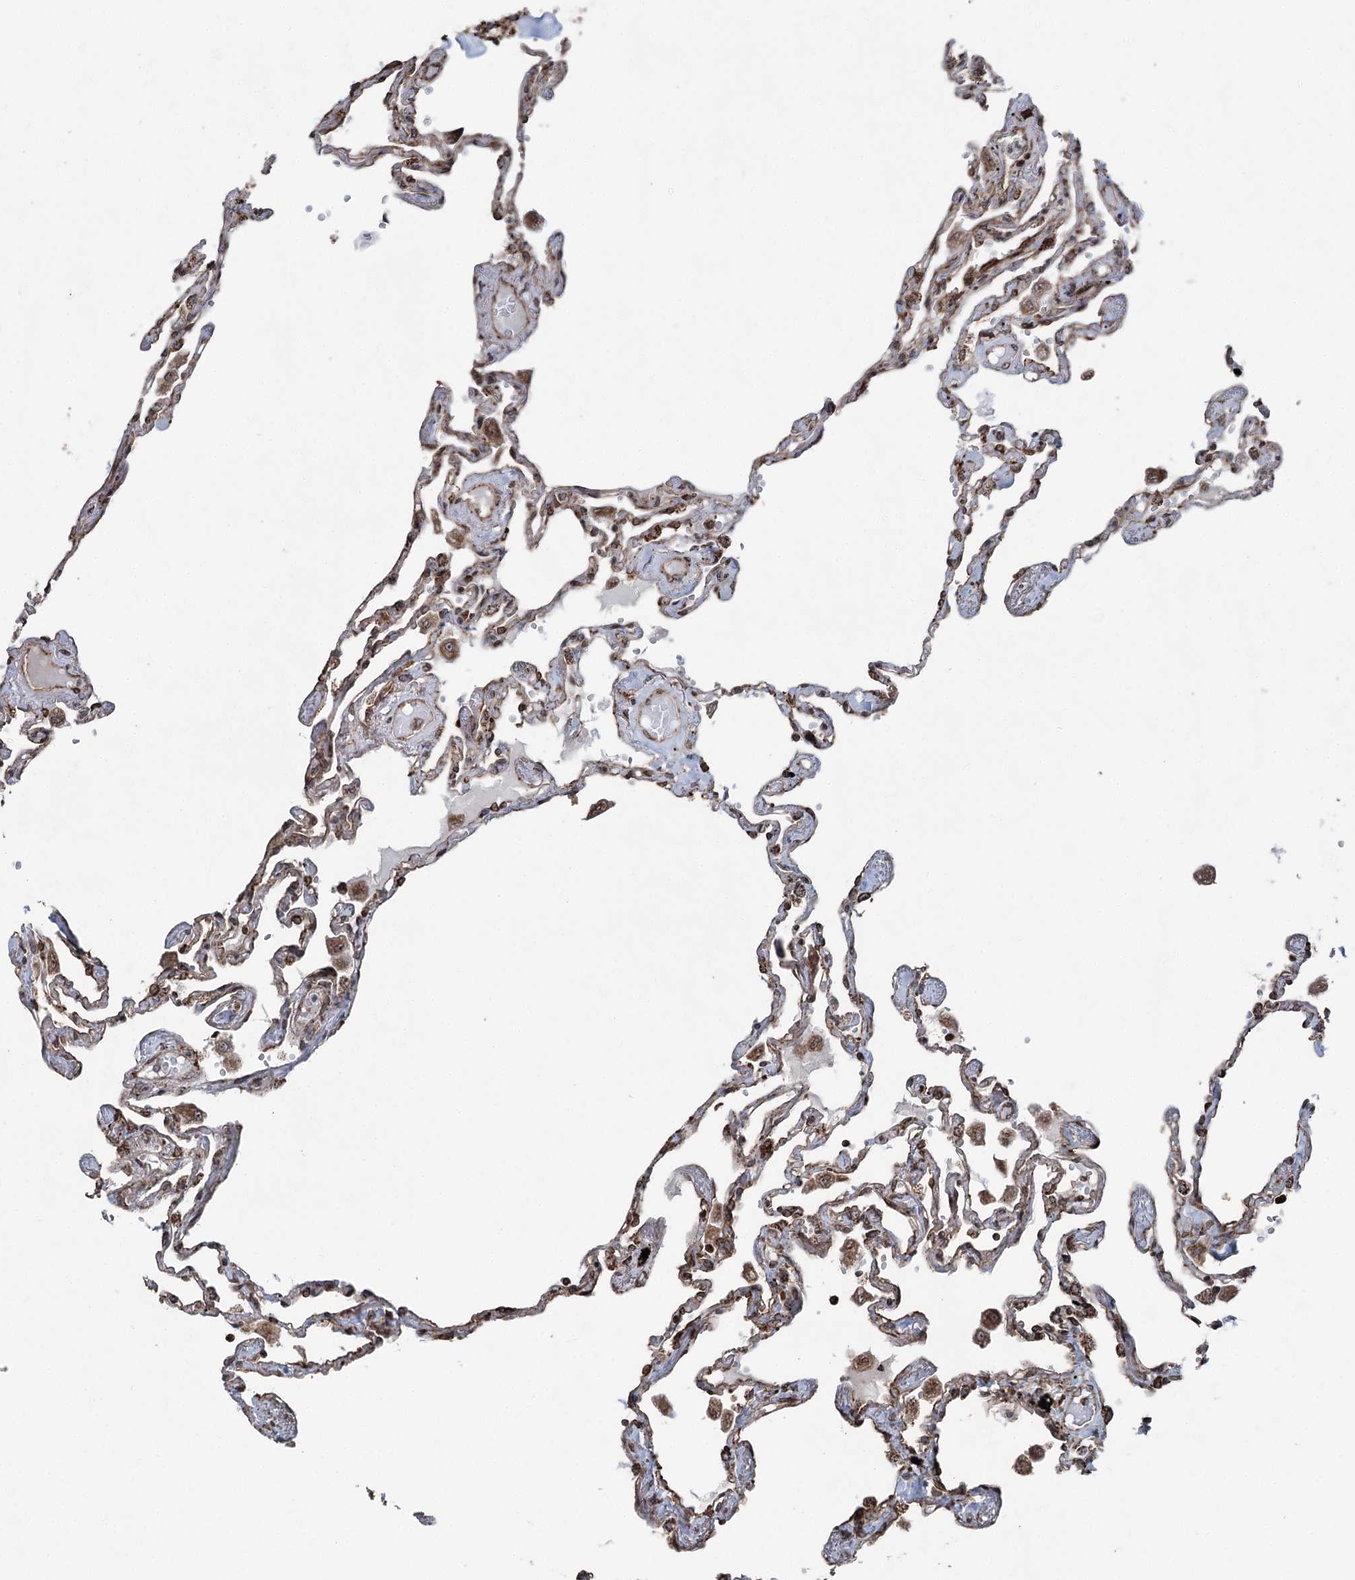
{"staining": {"intensity": "moderate", "quantity": ">75%", "location": "cytoplasmic/membranous,nuclear"}, "tissue": "lung", "cell_type": "Alveolar cells", "image_type": "normal", "snomed": [{"axis": "morphology", "description": "Normal tissue, NOS"}, {"axis": "topography", "description": "Lung"}], "caption": "There is medium levels of moderate cytoplasmic/membranous,nuclear positivity in alveolar cells of unremarkable lung, as demonstrated by immunohistochemical staining (brown color).", "gene": "STEEP1", "patient": {"sex": "female", "age": 67}}